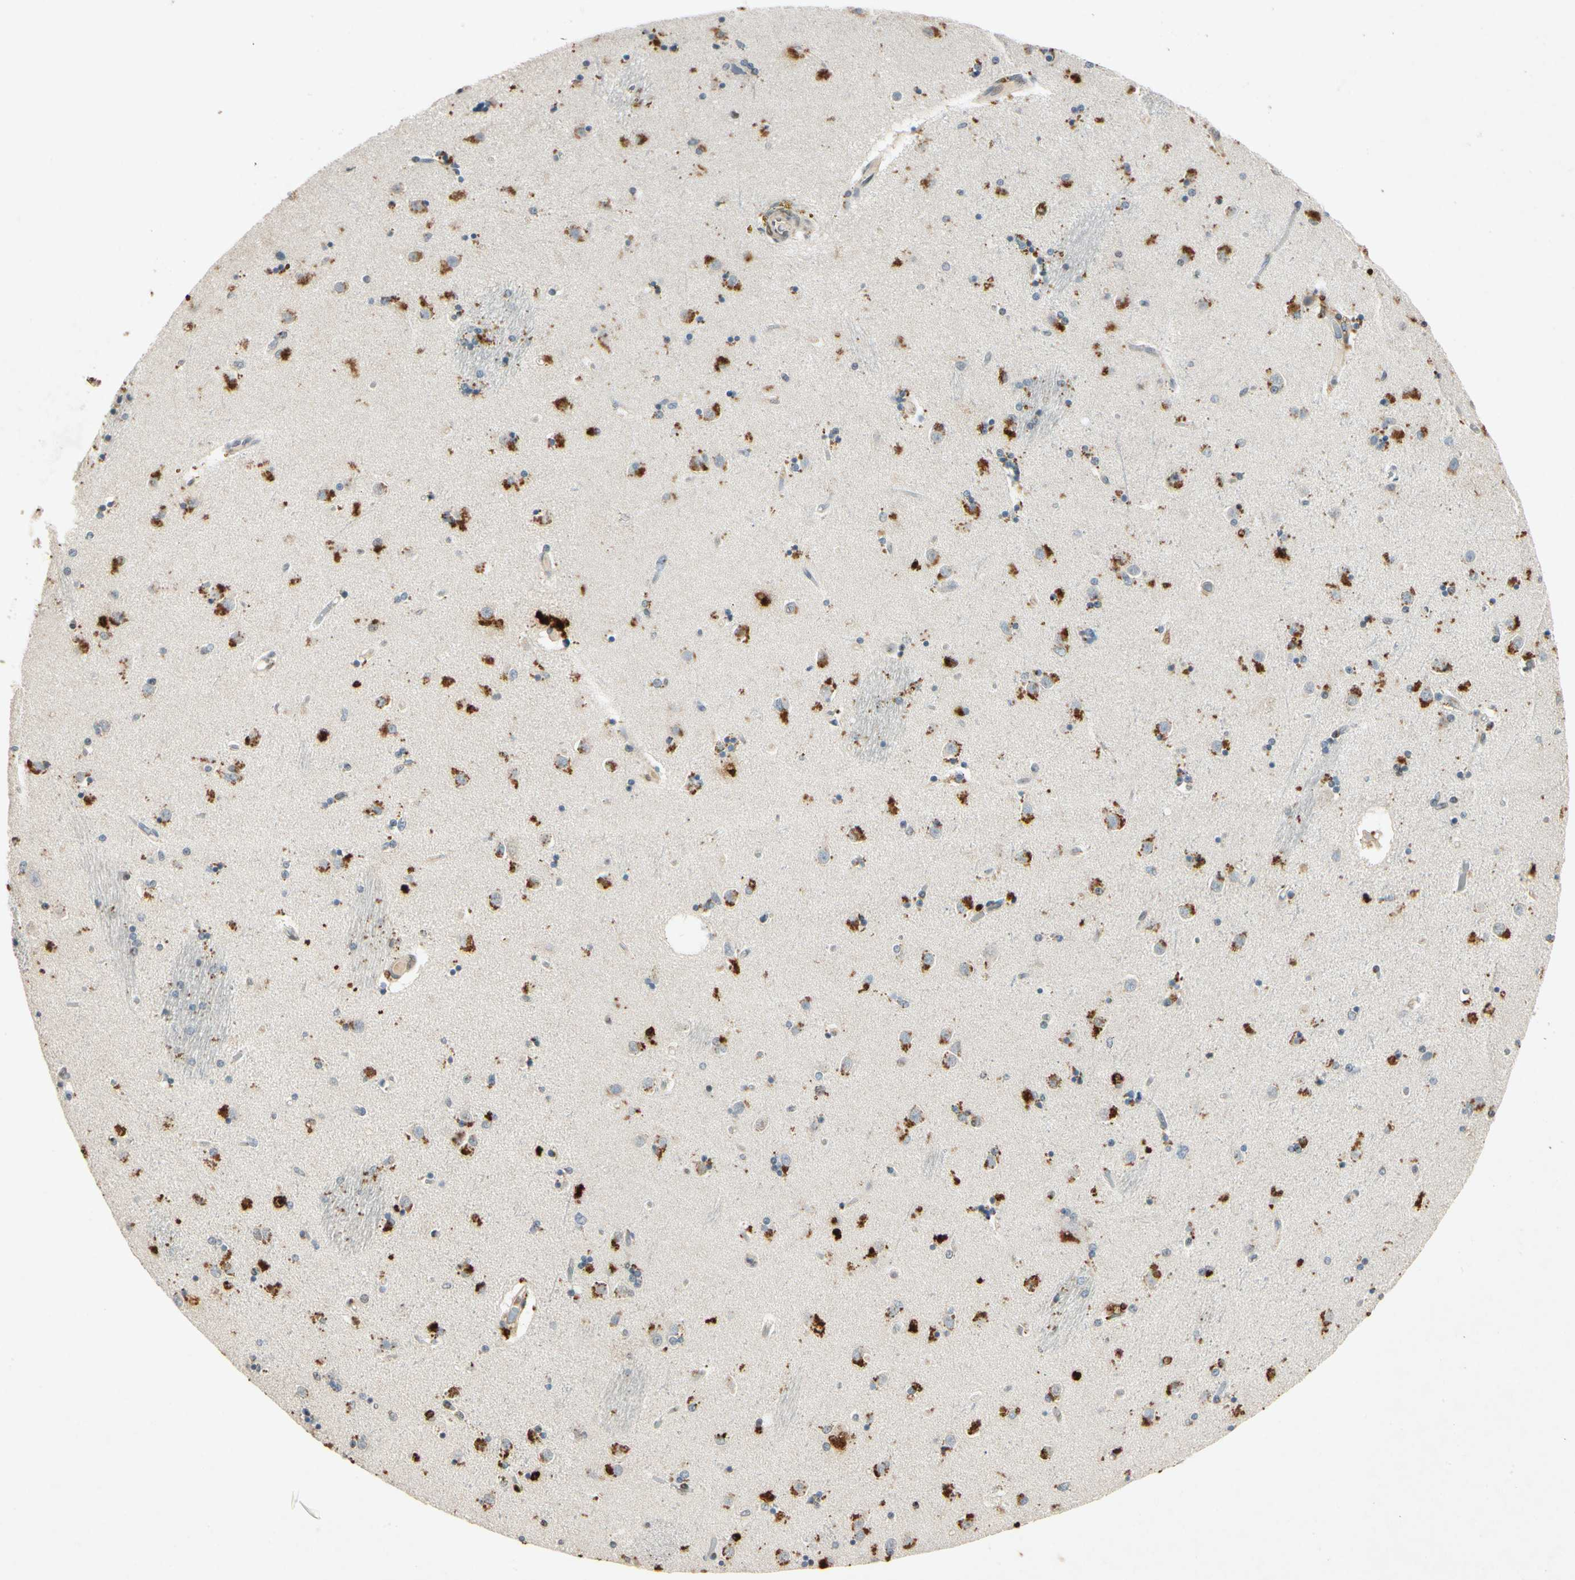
{"staining": {"intensity": "weak", "quantity": "25%-75%", "location": "cytoplasmic/membranous"}, "tissue": "caudate", "cell_type": "Glial cells", "image_type": "normal", "snomed": [{"axis": "morphology", "description": "Normal tissue, NOS"}, {"axis": "topography", "description": "Lateral ventricle wall"}], "caption": "IHC photomicrograph of unremarkable caudate: caudate stained using IHC displays low levels of weak protein expression localized specifically in the cytoplasmic/membranous of glial cells, appearing as a cytoplasmic/membranous brown color.", "gene": "HSPA1B", "patient": {"sex": "female", "age": 54}}